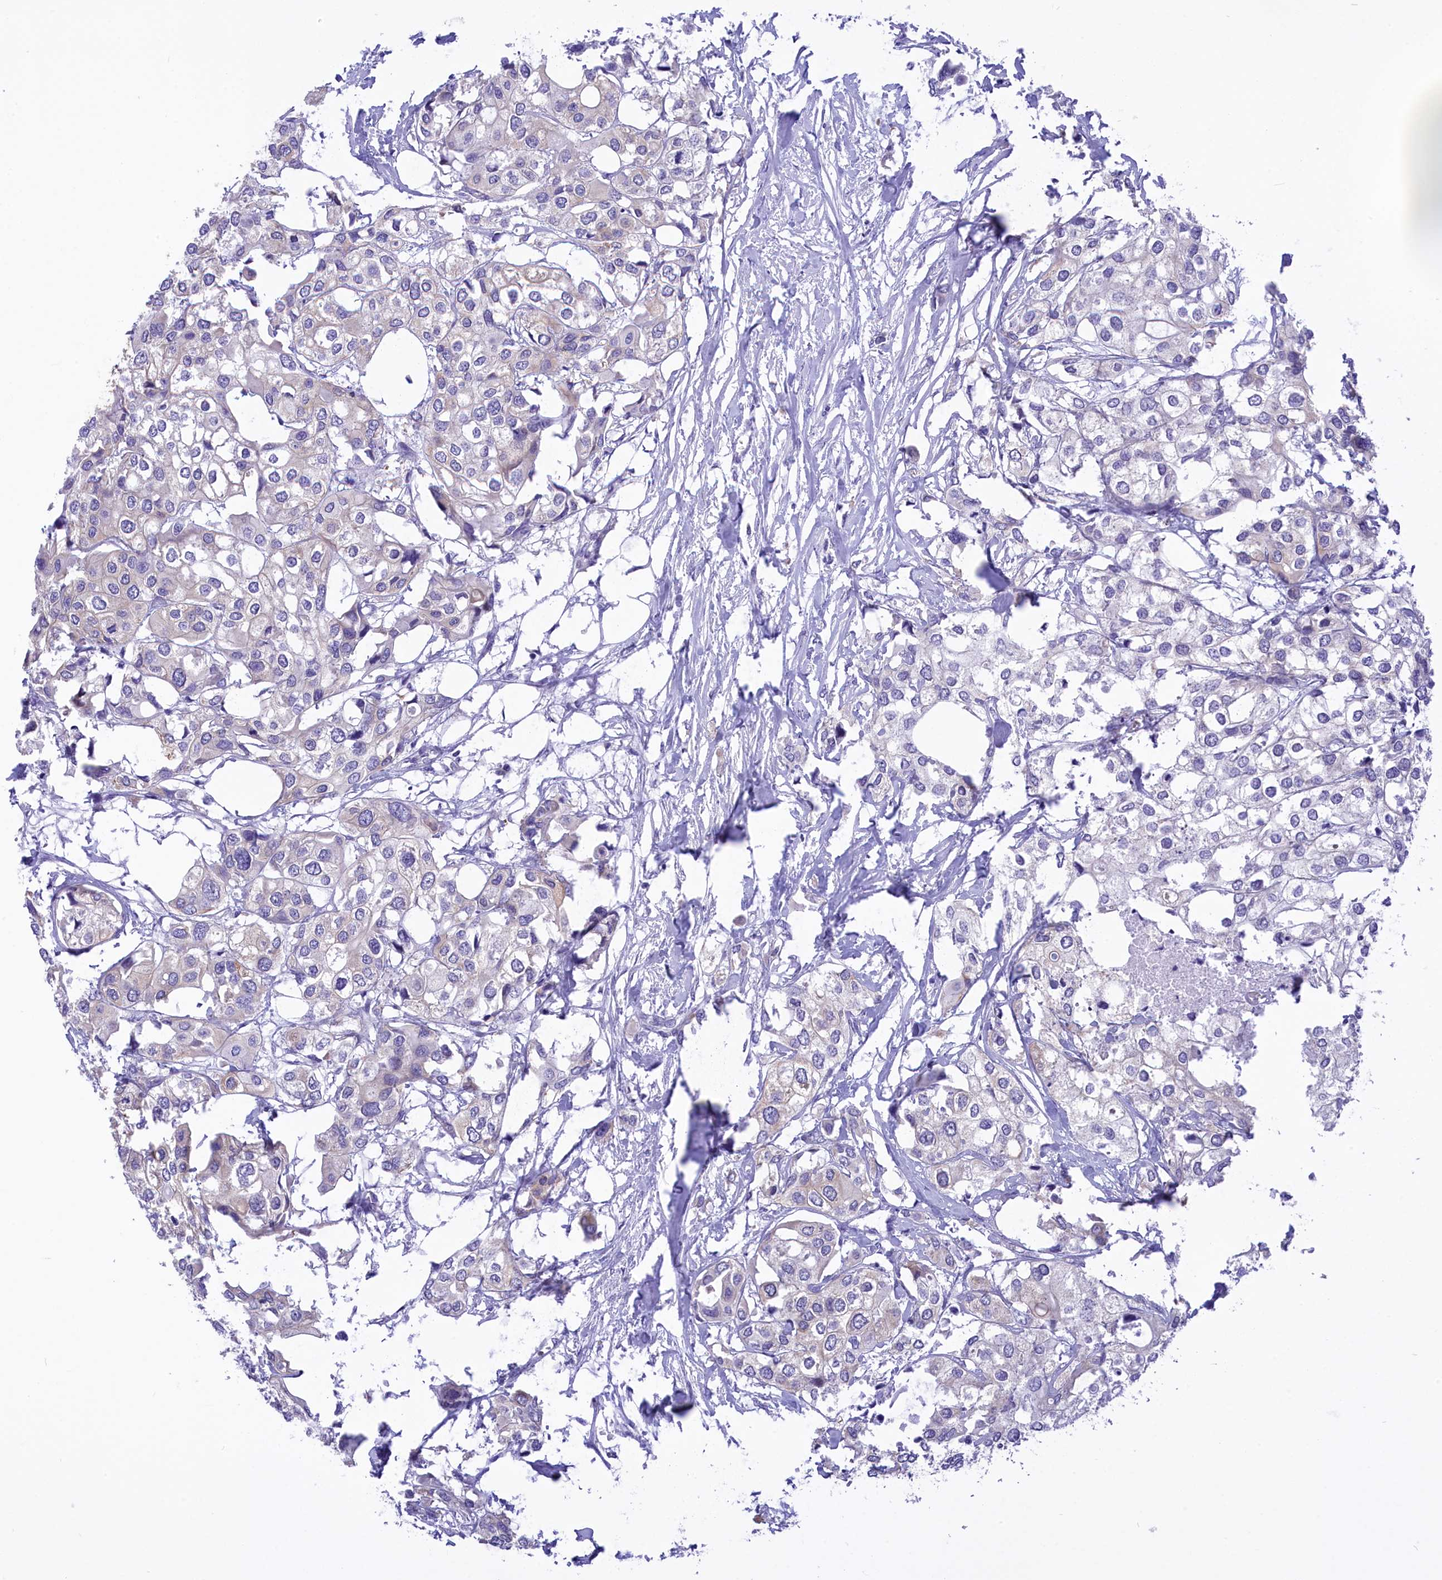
{"staining": {"intensity": "weak", "quantity": "<25%", "location": "cytoplasmic/membranous"}, "tissue": "urothelial cancer", "cell_type": "Tumor cells", "image_type": "cancer", "snomed": [{"axis": "morphology", "description": "Urothelial carcinoma, High grade"}, {"axis": "topography", "description": "Urinary bladder"}], "caption": "DAB (3,3'-diaminobenzidine) immunohistochemical staining of urothelial cancer shows no significant staining in tumor cells.", "gene": "DCAF16", "patient": {"sex": "male", "age": 64}}